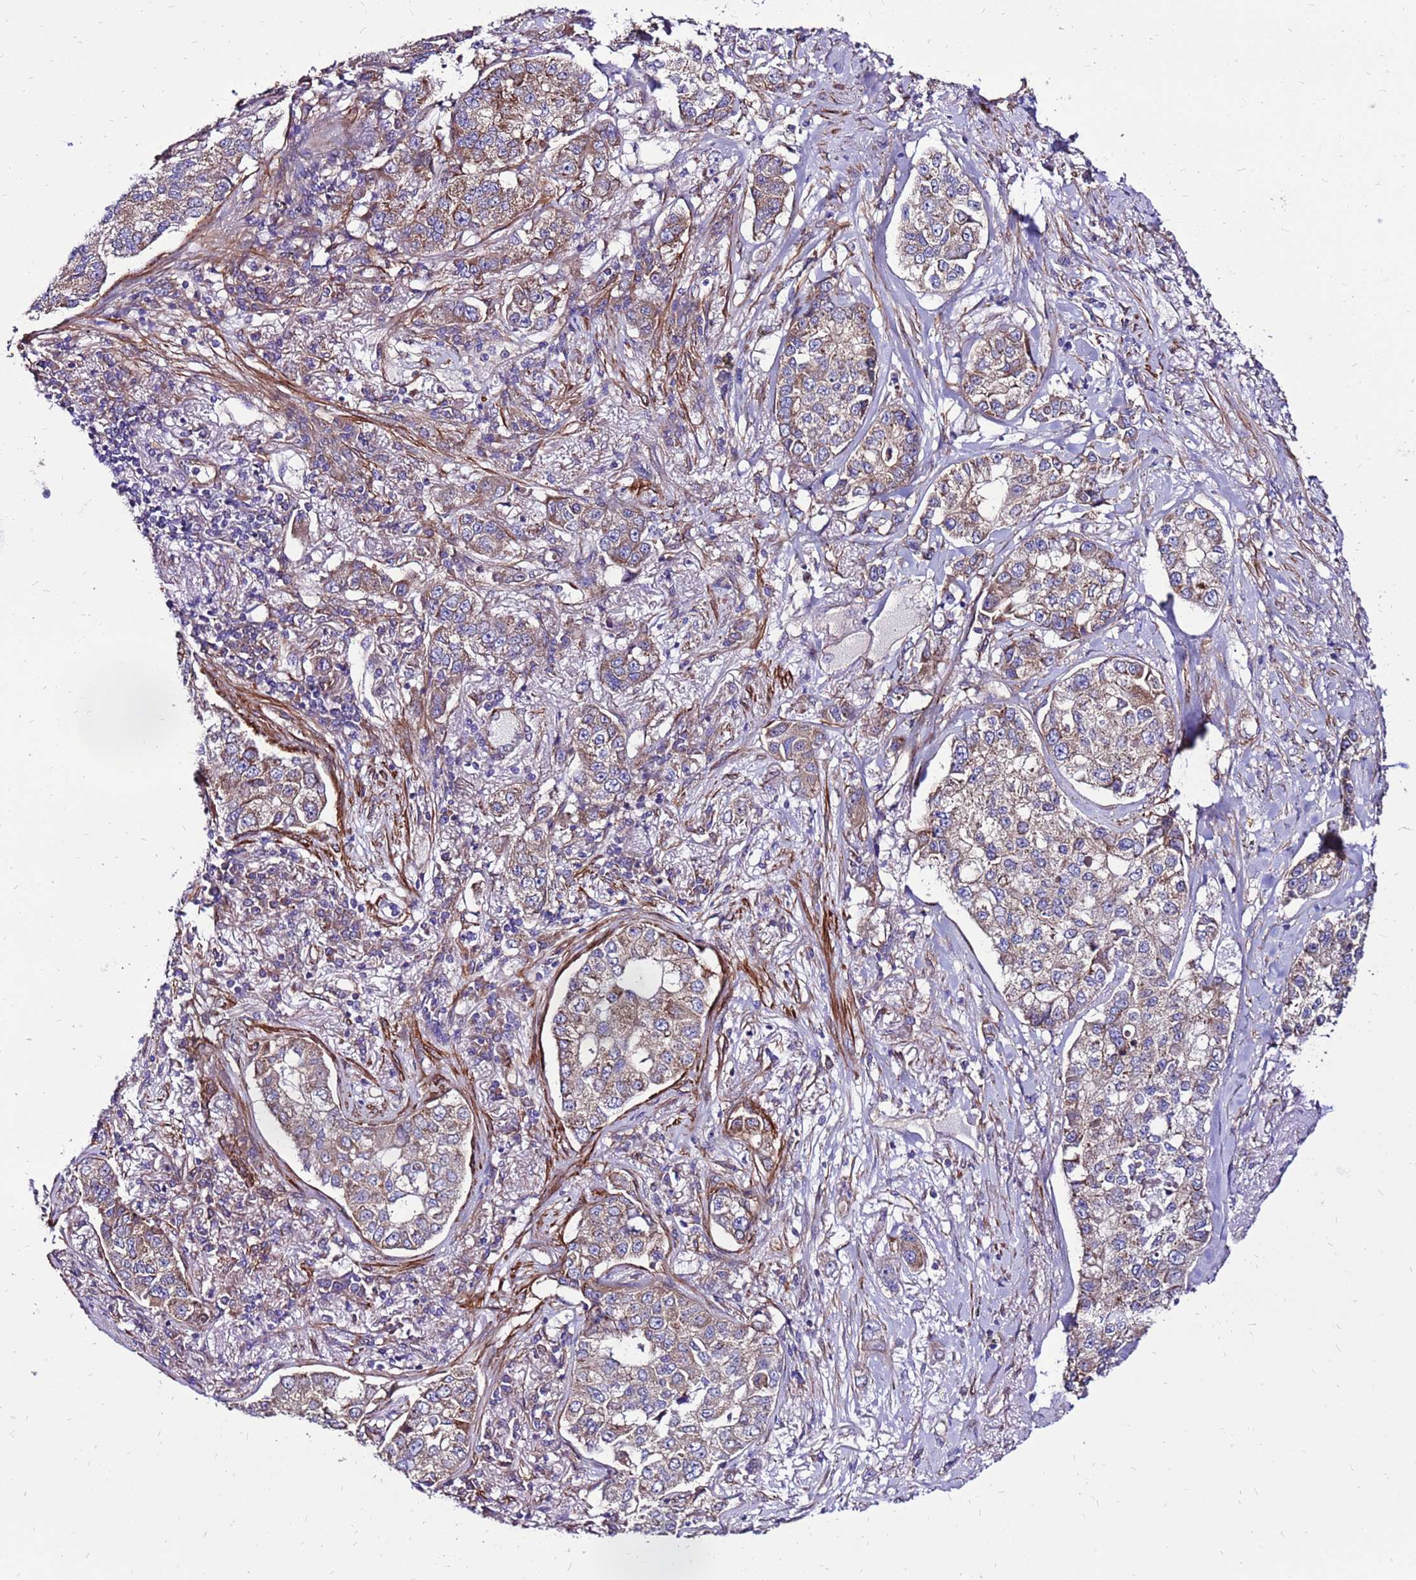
{"staining": {"intensity": "weak", "quantity": ">75%", "location": "cytoplasmic/membranous"}, "tissue": "lung cancer", "cell_type": "Tumor cells", "image_type": "cancer", "snomed": [{"axis": "morphology", "description": "Adenocarcinoma, NOS"}, {"axis": "topography", "description": "Lung"}], "caption": "Human lung cancer (adenocarcinoma) stained with a protein marker displays weak staining in tumor cells.", "gene": "EI24", "patient": {"sex": "male", "age": 49}}